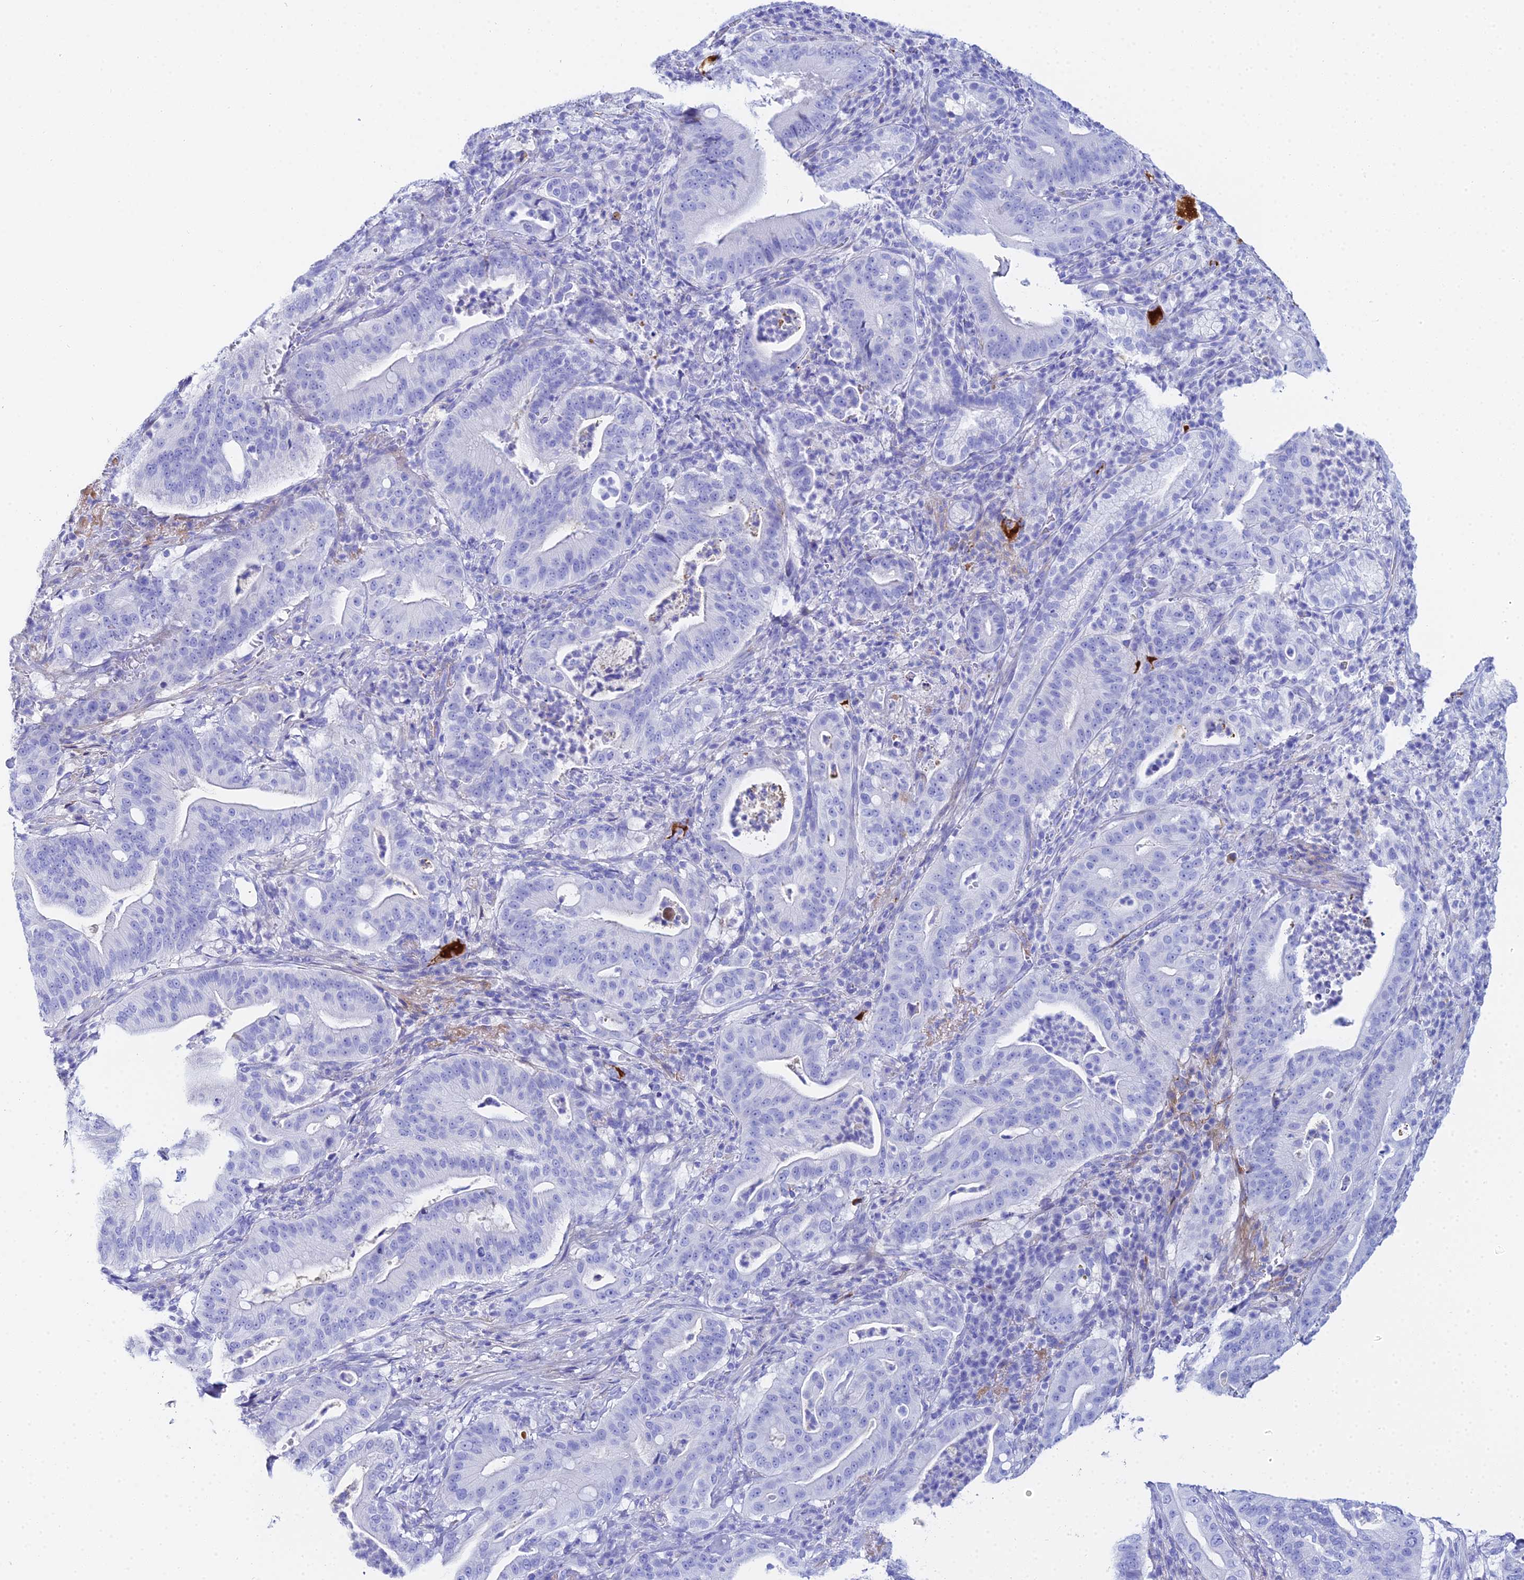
{"staining": {"intensity": "negative", "quantity": "none", "location": "none"}, "tissue": "pancreatic cancer", "cell_type": "Tumor cells", "image_type": "cancer", "snomed": [{"axis": "morphology", "description": "Adenocarcinoma, NOS"}, {"axis": "topography", "description": "Pancreas"}], "caption": "Tumor cells show no significant staining in pancreatic cancer.", "gene": "CELA3A", "patient": {"sex": "male", "age": 71}}